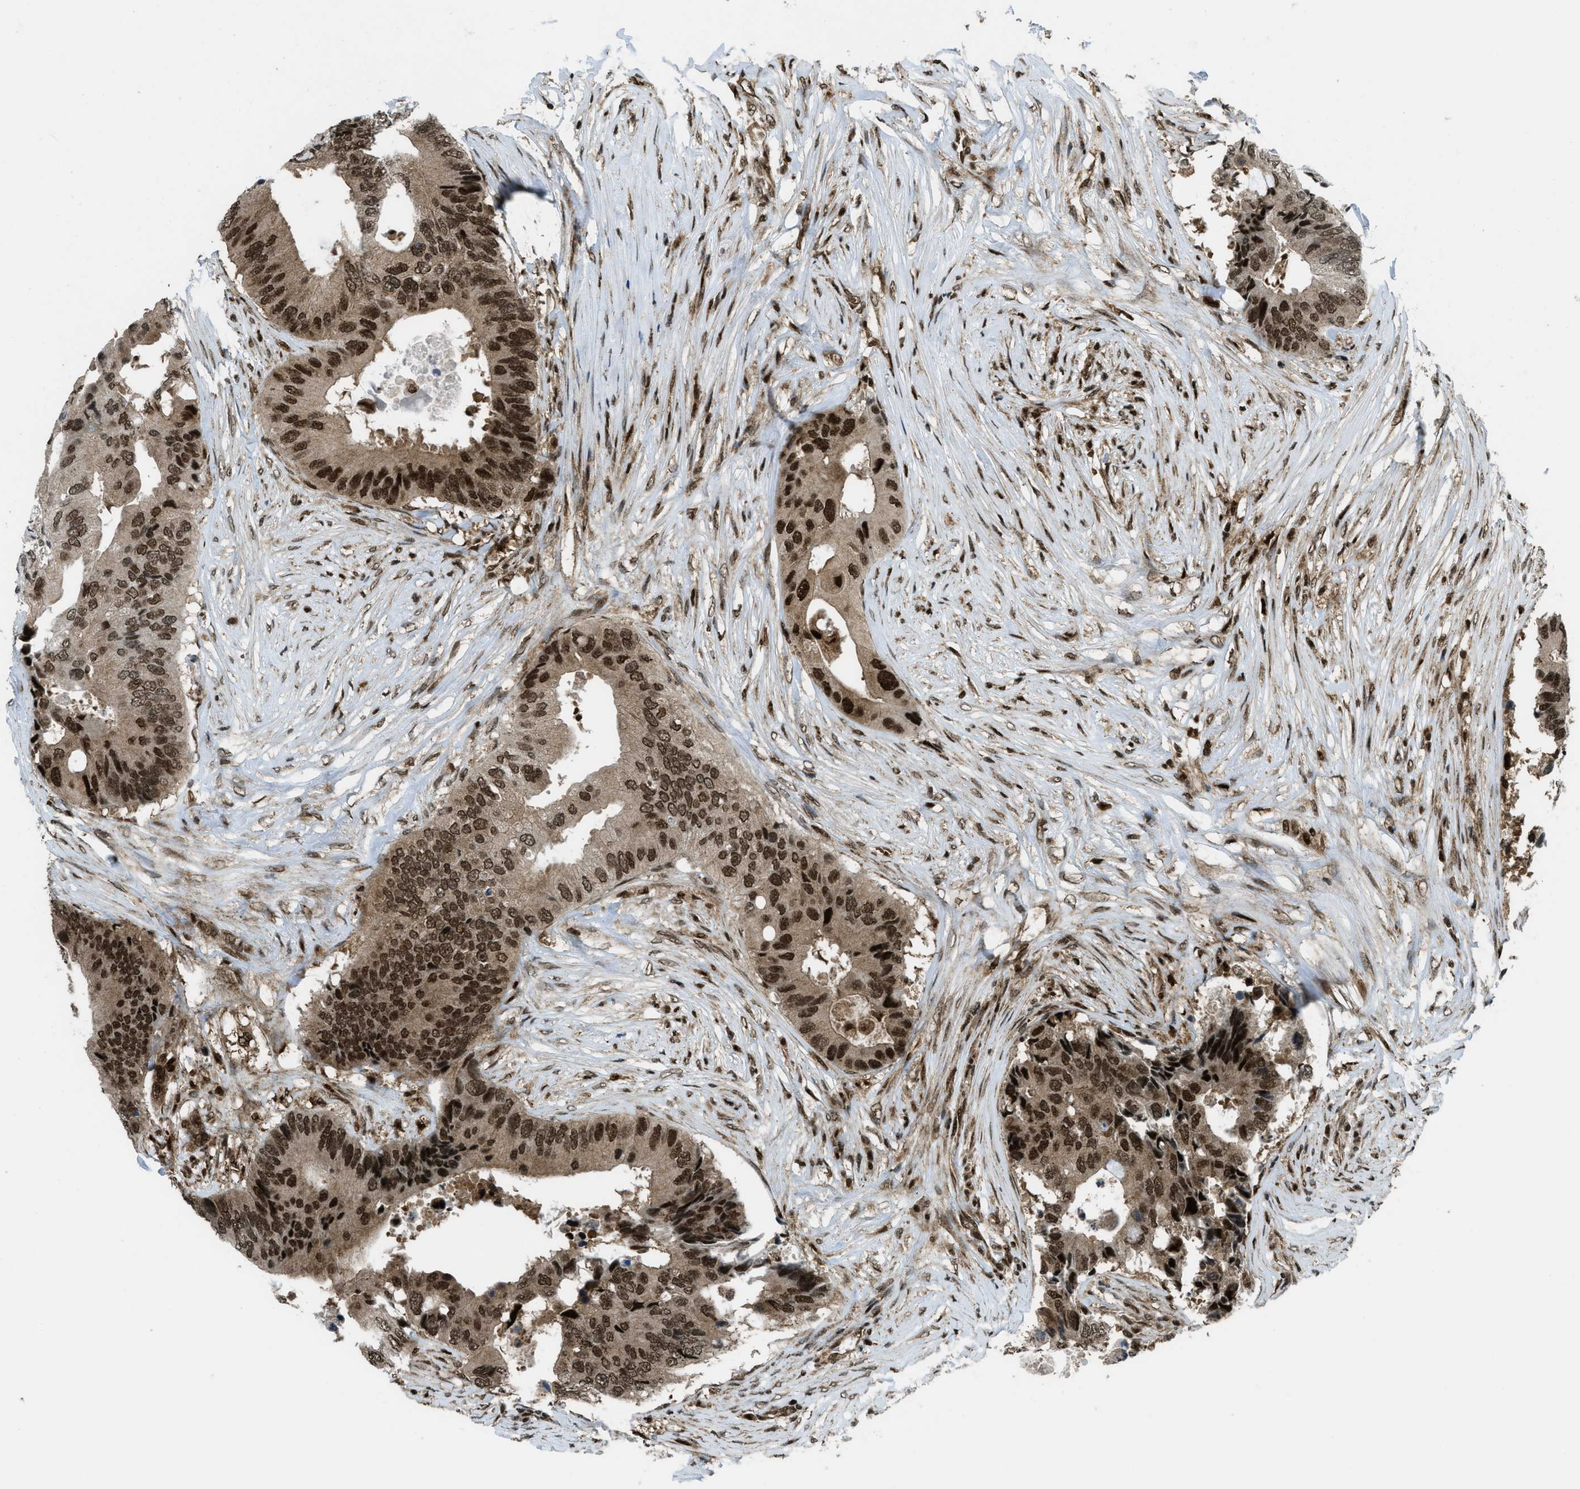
{"staining": {"intensity": "strong", "quantity": ">75%", "location": "nuclear"}, "tissue": "colorectal cancer", "cell_type": "Tumor cells", "image_type": "cancer", "snomed": [{"axis": "morphology", "description": "Adenocarcinoma, NOS"}, {"axis": "topography", "description": "Colon"}], "caption": "Brown immunohistochemical staining in human adenocarcinoma (colorectal) demonstrates strong nuclear expression in approximately >75% of tumor cells.", "gene": "TNPO1", "patient": {"sex": "male", "age": 71}}